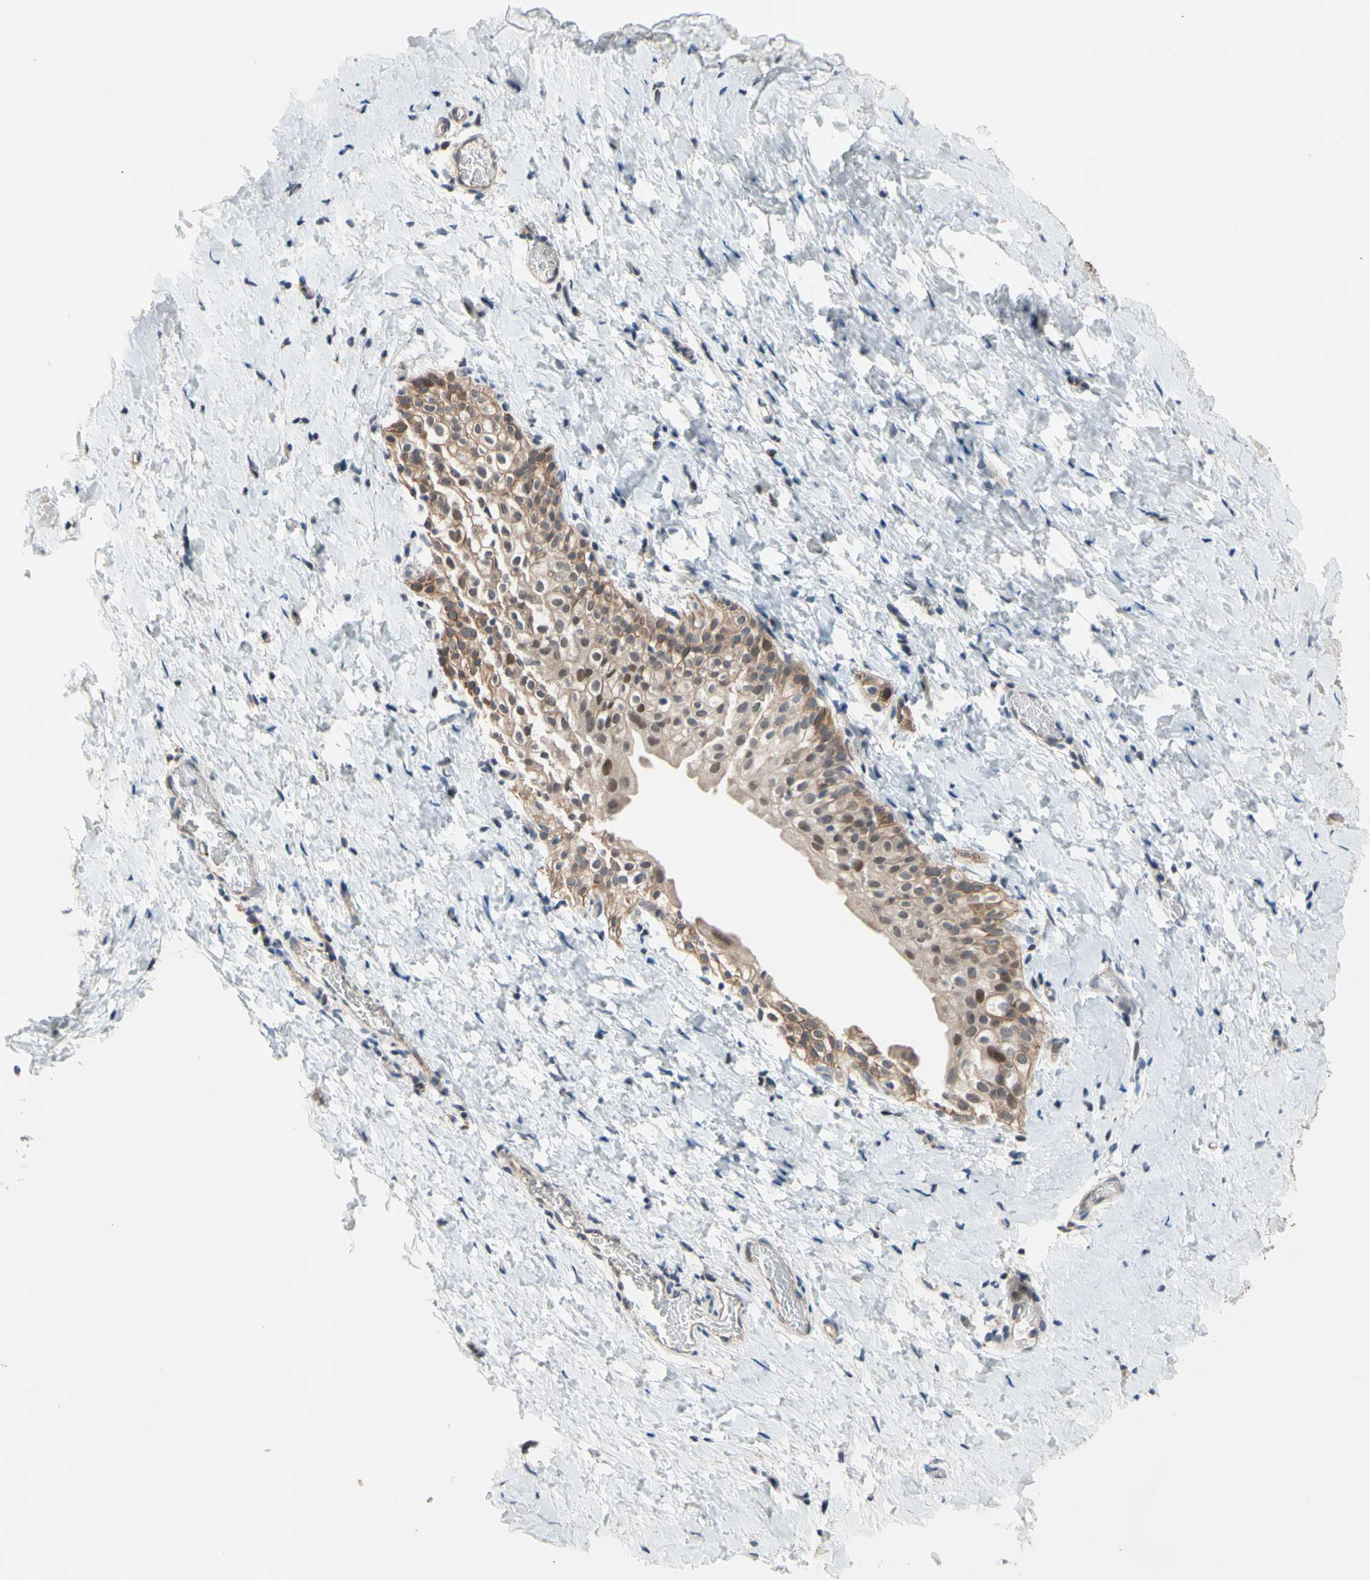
{"staining": {"intensity": "weak", "quantity": "<25%", "location": "cytoplasmic/membranous"}, "tissue": "smooth muscle", "cell_type": "Smooth muscle cells", "image_type": "normal", "snomed": [{"axis": "morphology", "description": "Normal tissue, NOS"}, {"axis": "topography", "description": "Smooth muscle"}], "caption": "An immunohistochemistry (IHC) photomicrograph of unremarkable smooth muscle is shown. There is no staining in smooth muscle cells of smooth muscle. (DAB (3,3'-diaminobenzidine) IHC, high magnification).", "gene": "NGEF", "patient": {"sex": "male", "age": 16}}